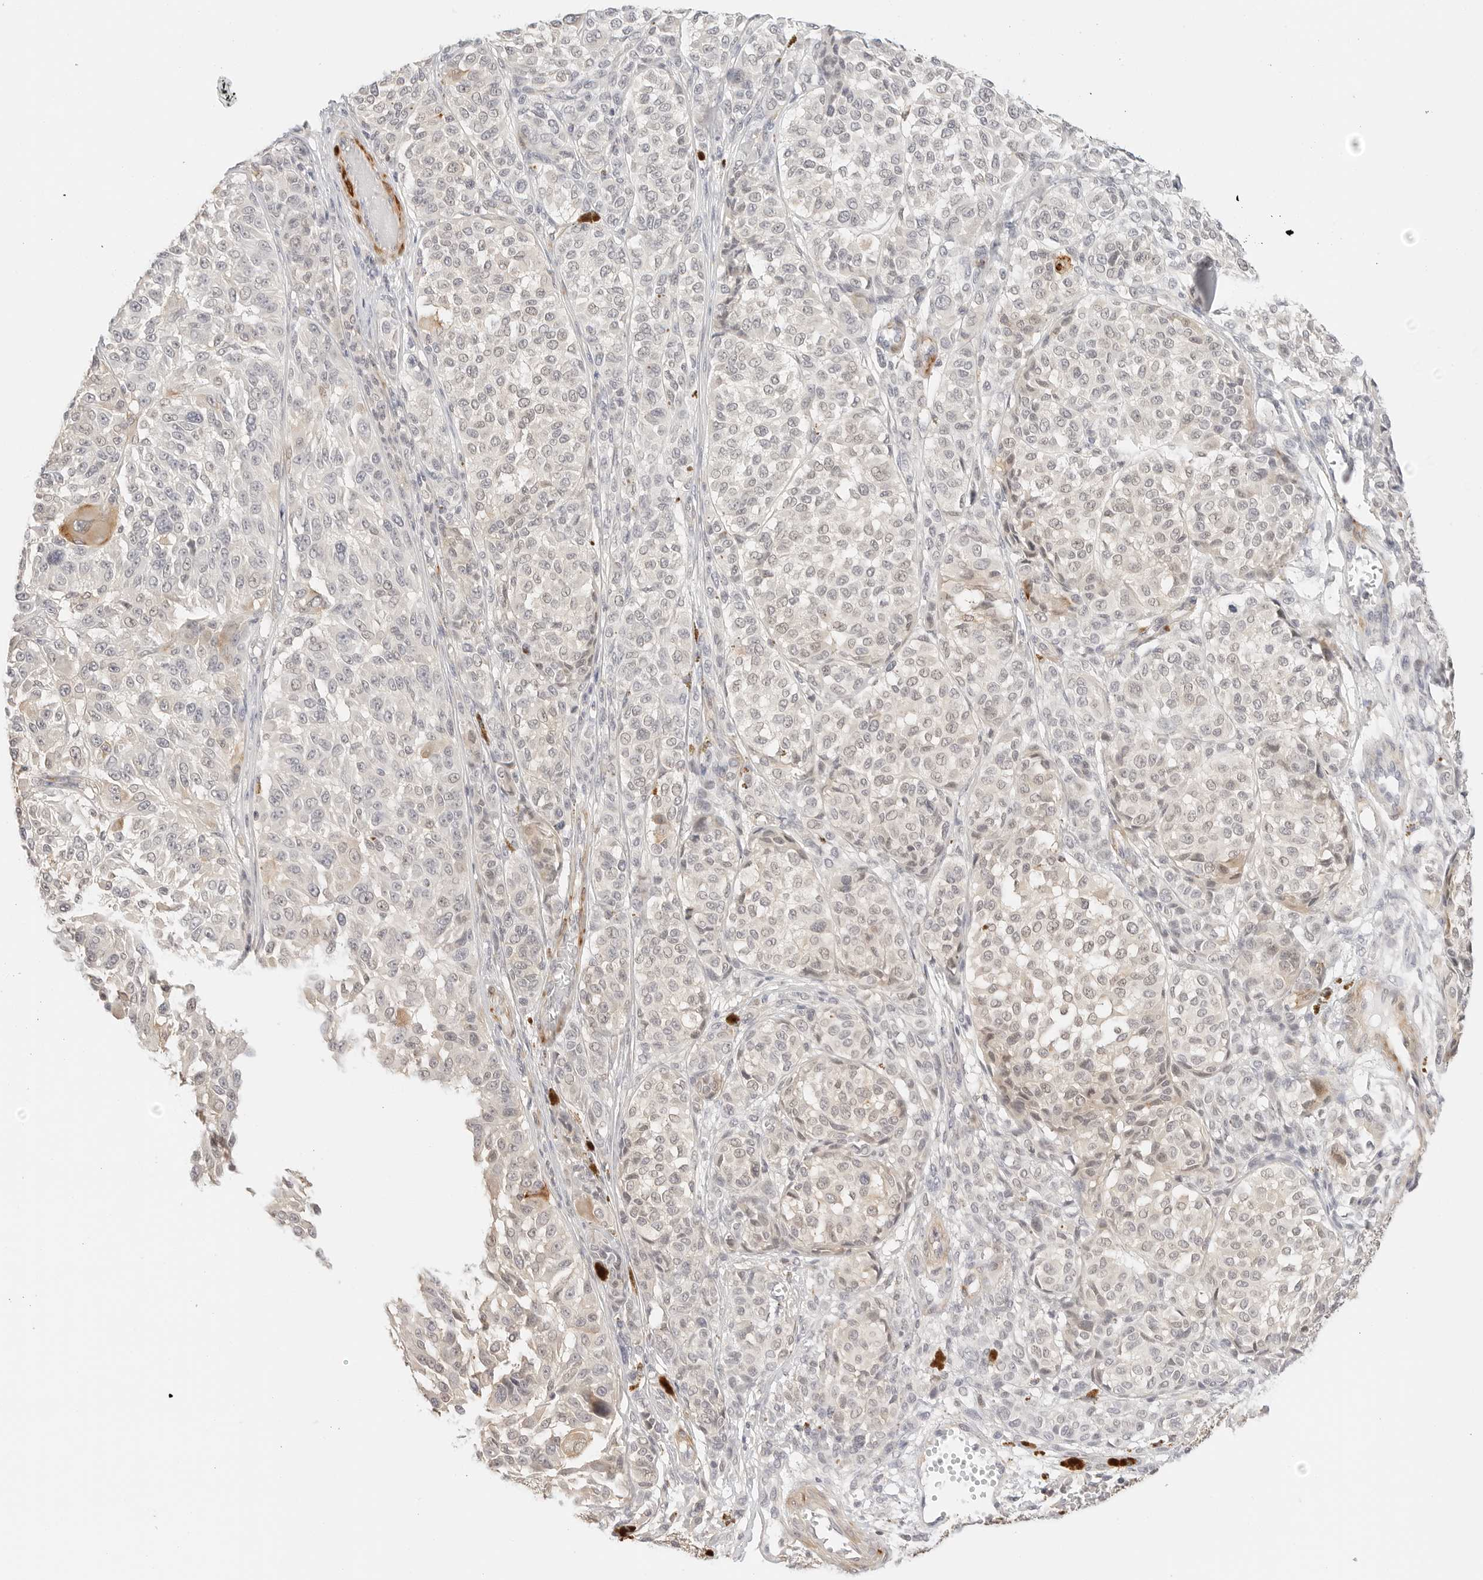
{"staining": {"intensity": "negative", "quantity": "none", "location": "none"}, "tissue": "melanoma", "cell_type": "Tumor cells", "image_type": "cancer", "snomed": [{"axis": "morphology", "description": "Malignant melanoma, NOS"}, {"axis": "topography", "description": "Skin"}], "caption": "A photomicrograph of human malignant melanoma is negative for staining in tumor cells. (Immunohistochemistry (ihc), brightfield microscopy, high magnification).", "gene": "PCDH19", "patient": {"sex": "male", "age": 83}}